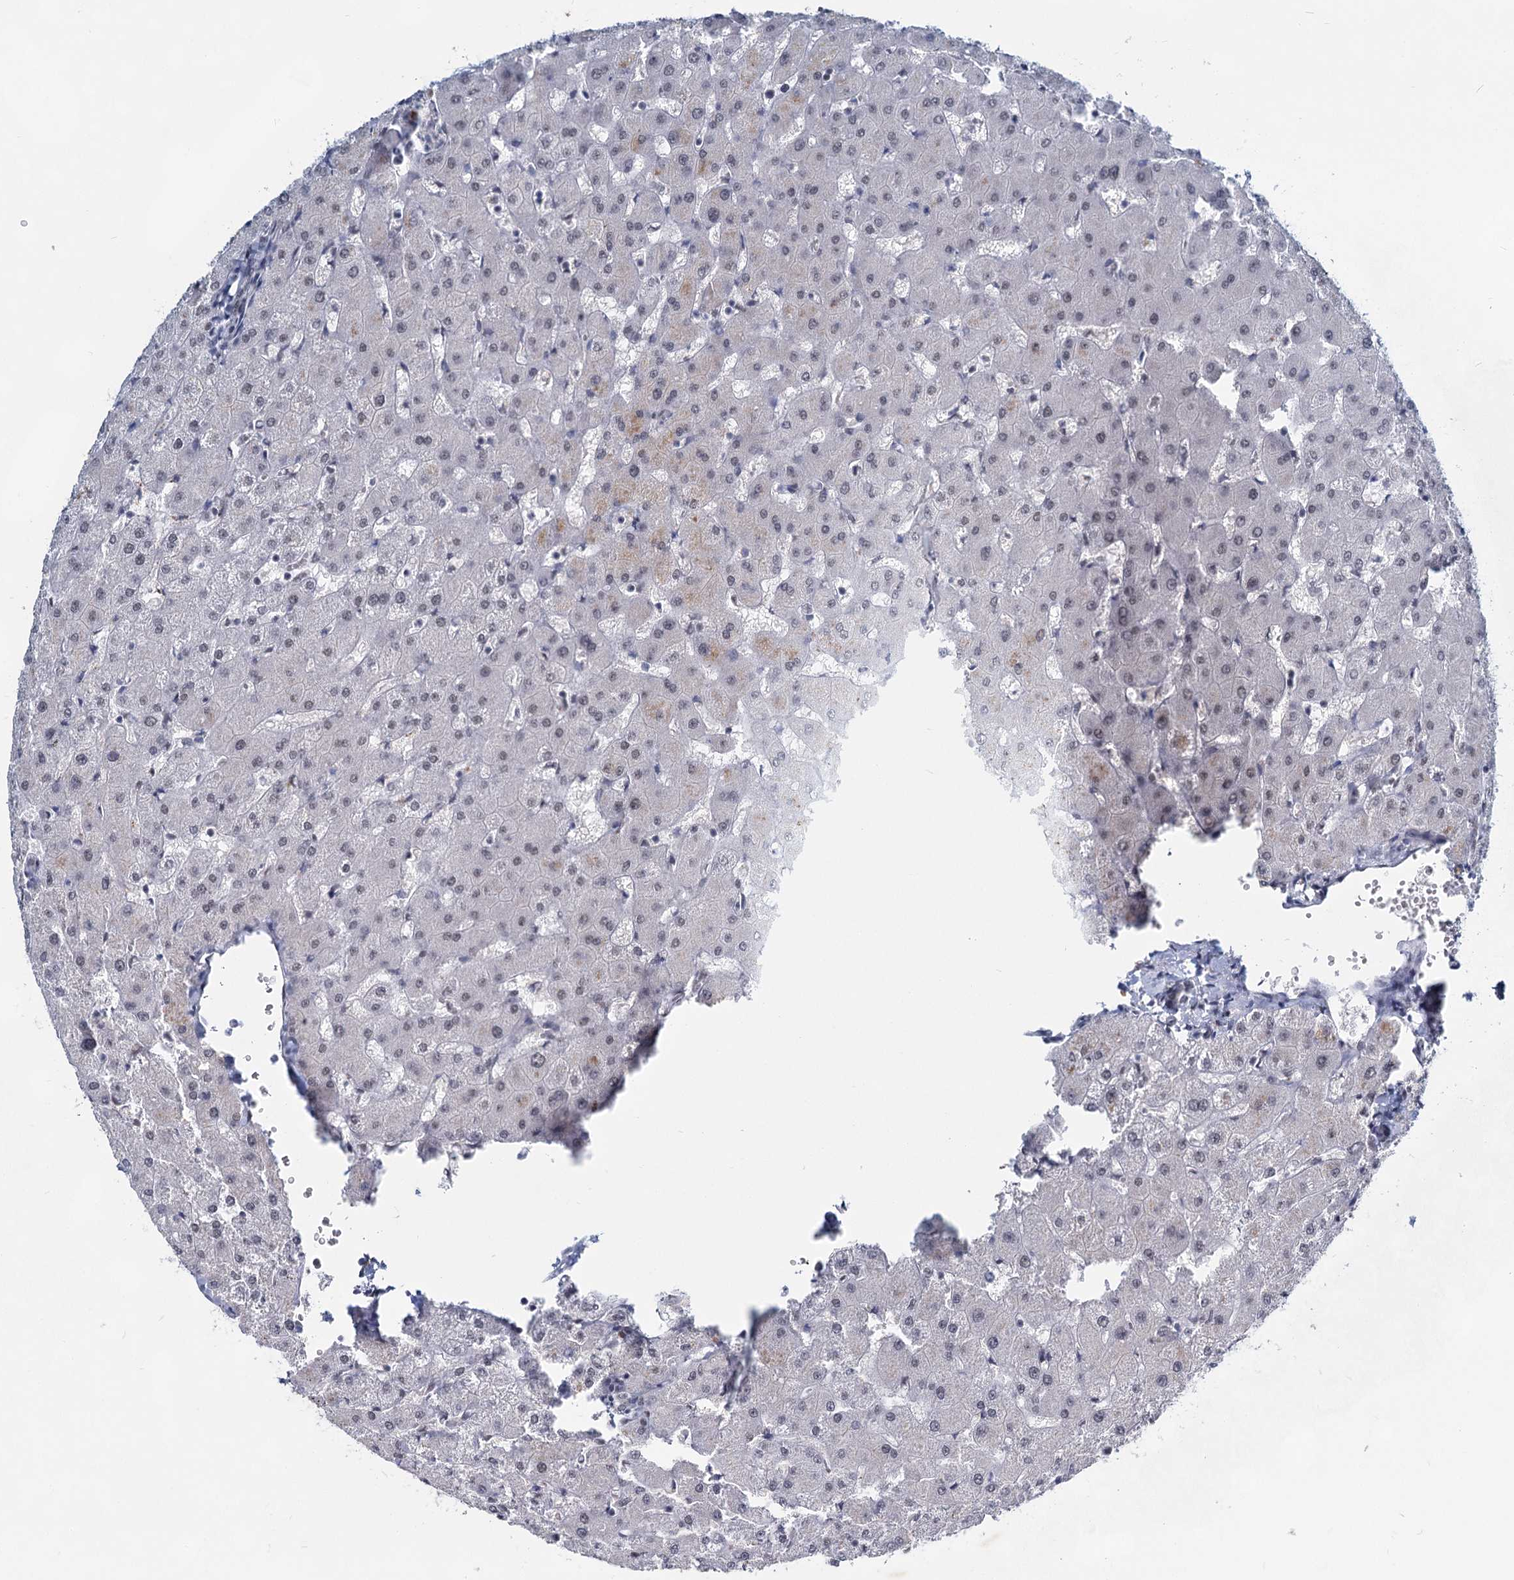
{"staining": {"intensity": "negative", "quantity": "none", "location": "none"}, "tissue": "liver", "cell_type": "Cholangiocytes", "image_type": "normal", "snomed": [{"axis": "morphology", "description": "Normal tissue, NOS"}, {"axis": "topography", "description": "Liver"}], "caption": "This is a image of immunohistochemistry staining of normal liver, which shows no expression in cholangiocytes.", "gene": "METTL14", "patient": {"sex": "female", "age": 63}}